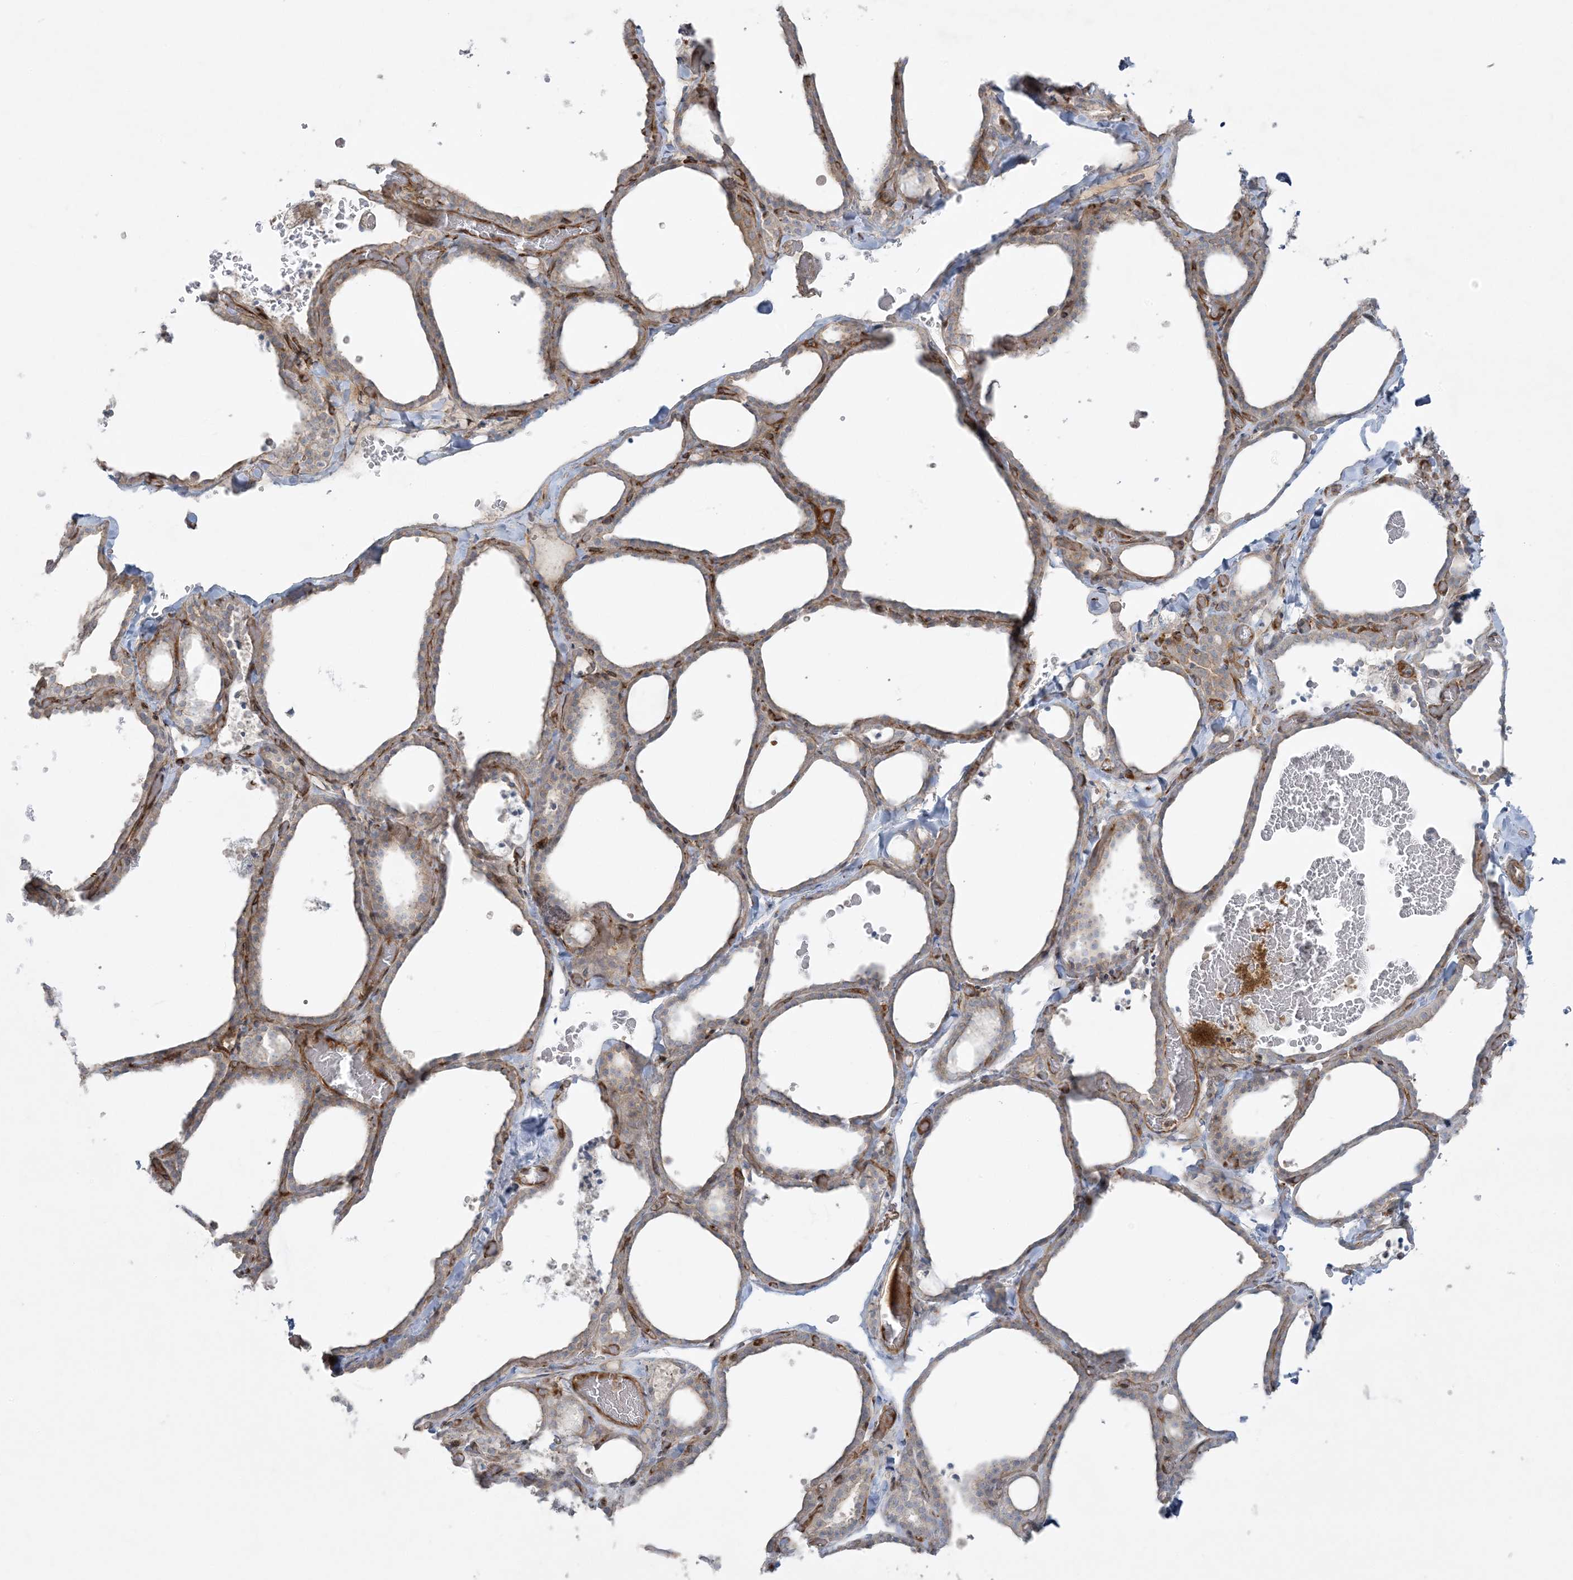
{"staining": {"intensity": "moderate", "quantity": ">75%", "location": "cytoplasmic/membranous"}, "tissue": "thyroid gland", "cell_type": "Glandular cells", "image_type": "normal", "snomed": [{"axis": "morphology", "description": "Normal tissue, NOS"}, {"axis": "topography", "description": "Thyroid gland"}], "caption": "Normal thyroid gland reveals moderate cytoplasmic/membranous staining in about >75% of glandular cells, visualized by immunohistochemistry. Nuclei are stained in blue.", "gene": "PIK3R4", "patient": {"sex": "female", "age": 22}}